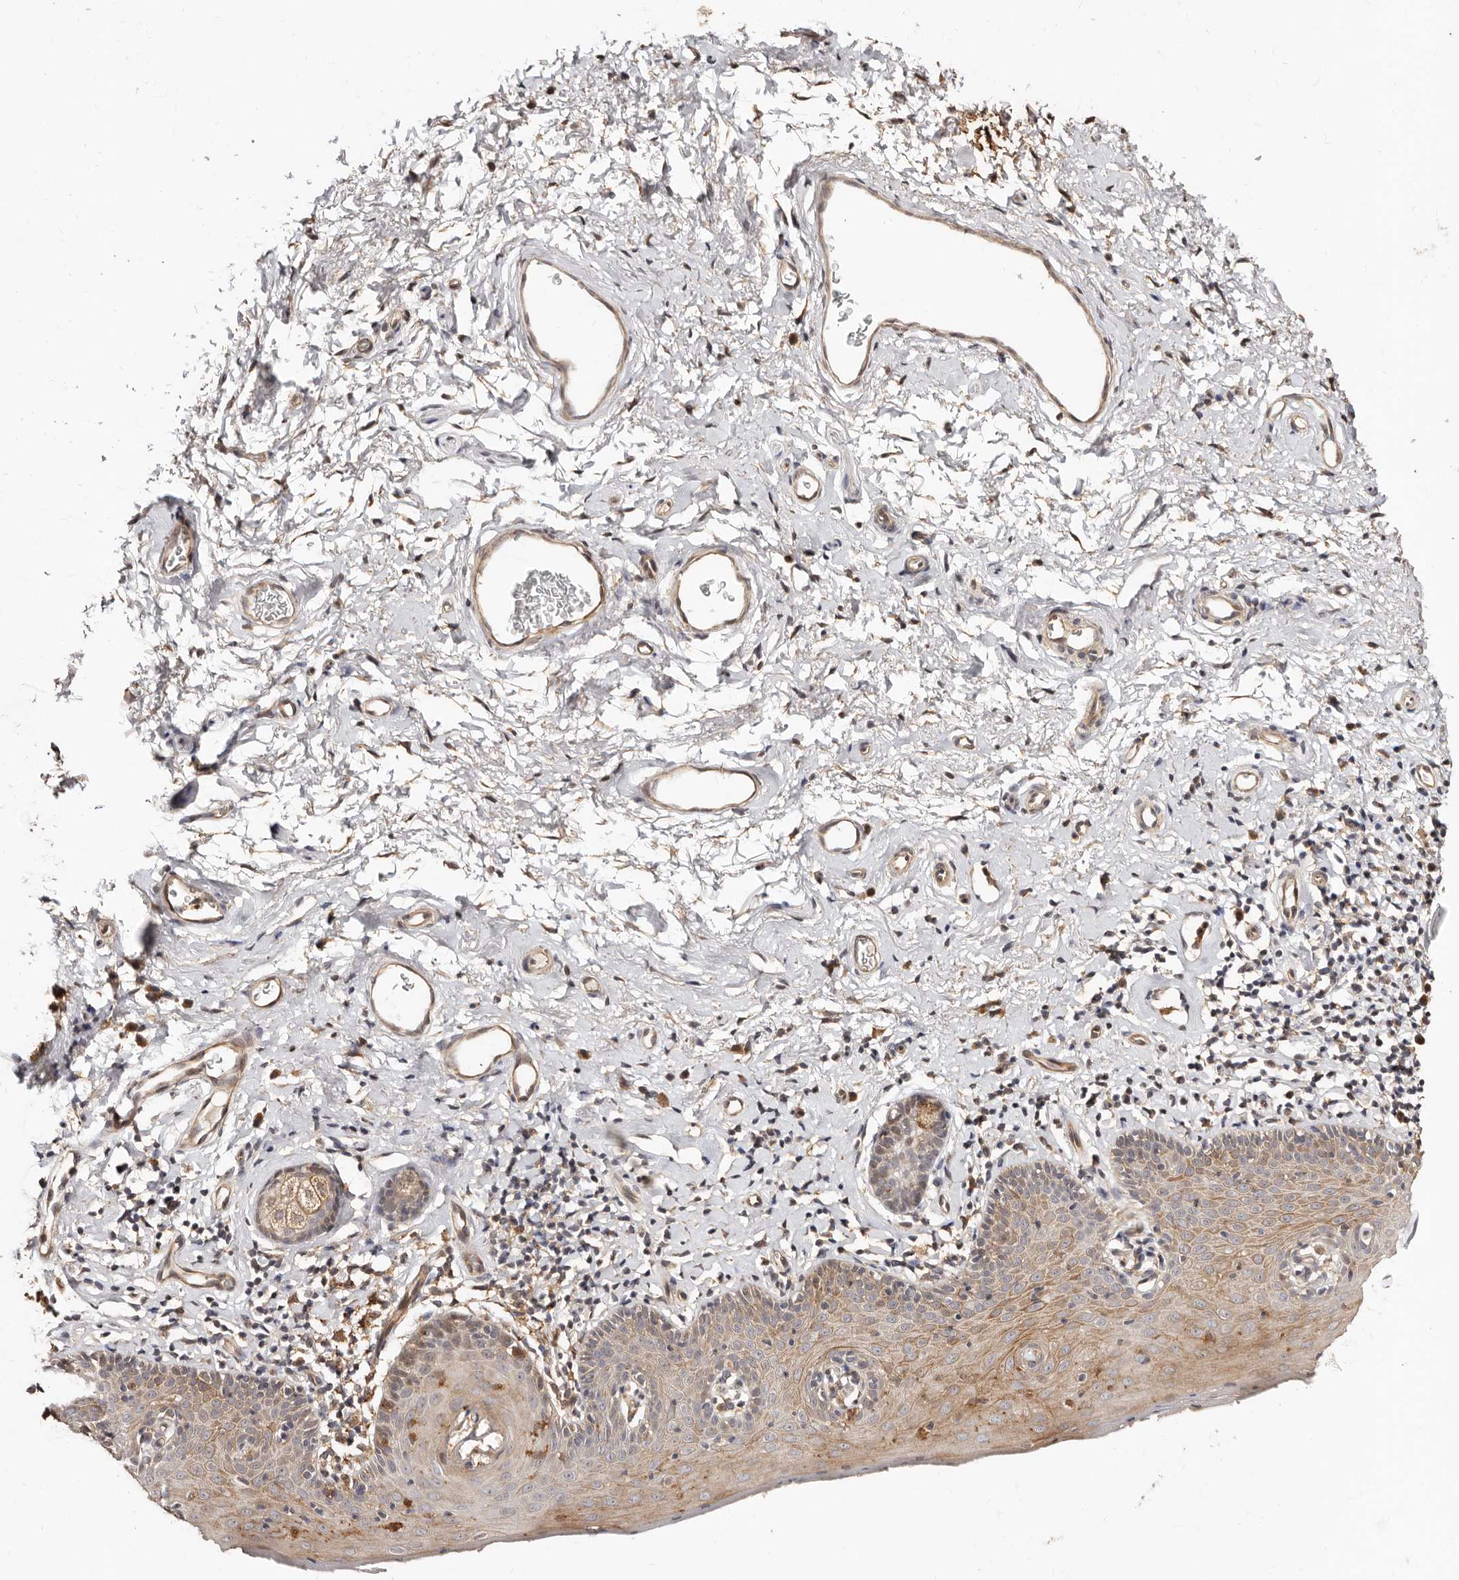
{"staining": {"intensity": "weak", "quantity": "25%-75%", "location": "cytoplasmic/membranous"}, "tissue": "skin", "cell_type": "Epidermal cells", "image_type": "normal", "snomed": [{"axis": "morphology", "description": "Normal tissue, NOS"}, {"axis": "topography", "description": "Vulva"}], "caption": "Immunohistochemical staining of normal skin displays weak cytoplasmic/membranous protein expression in approximately 25%-75% of epidermal cells.", "gene": "APOL6", "patient": {"sex": "female", "age": 66}}